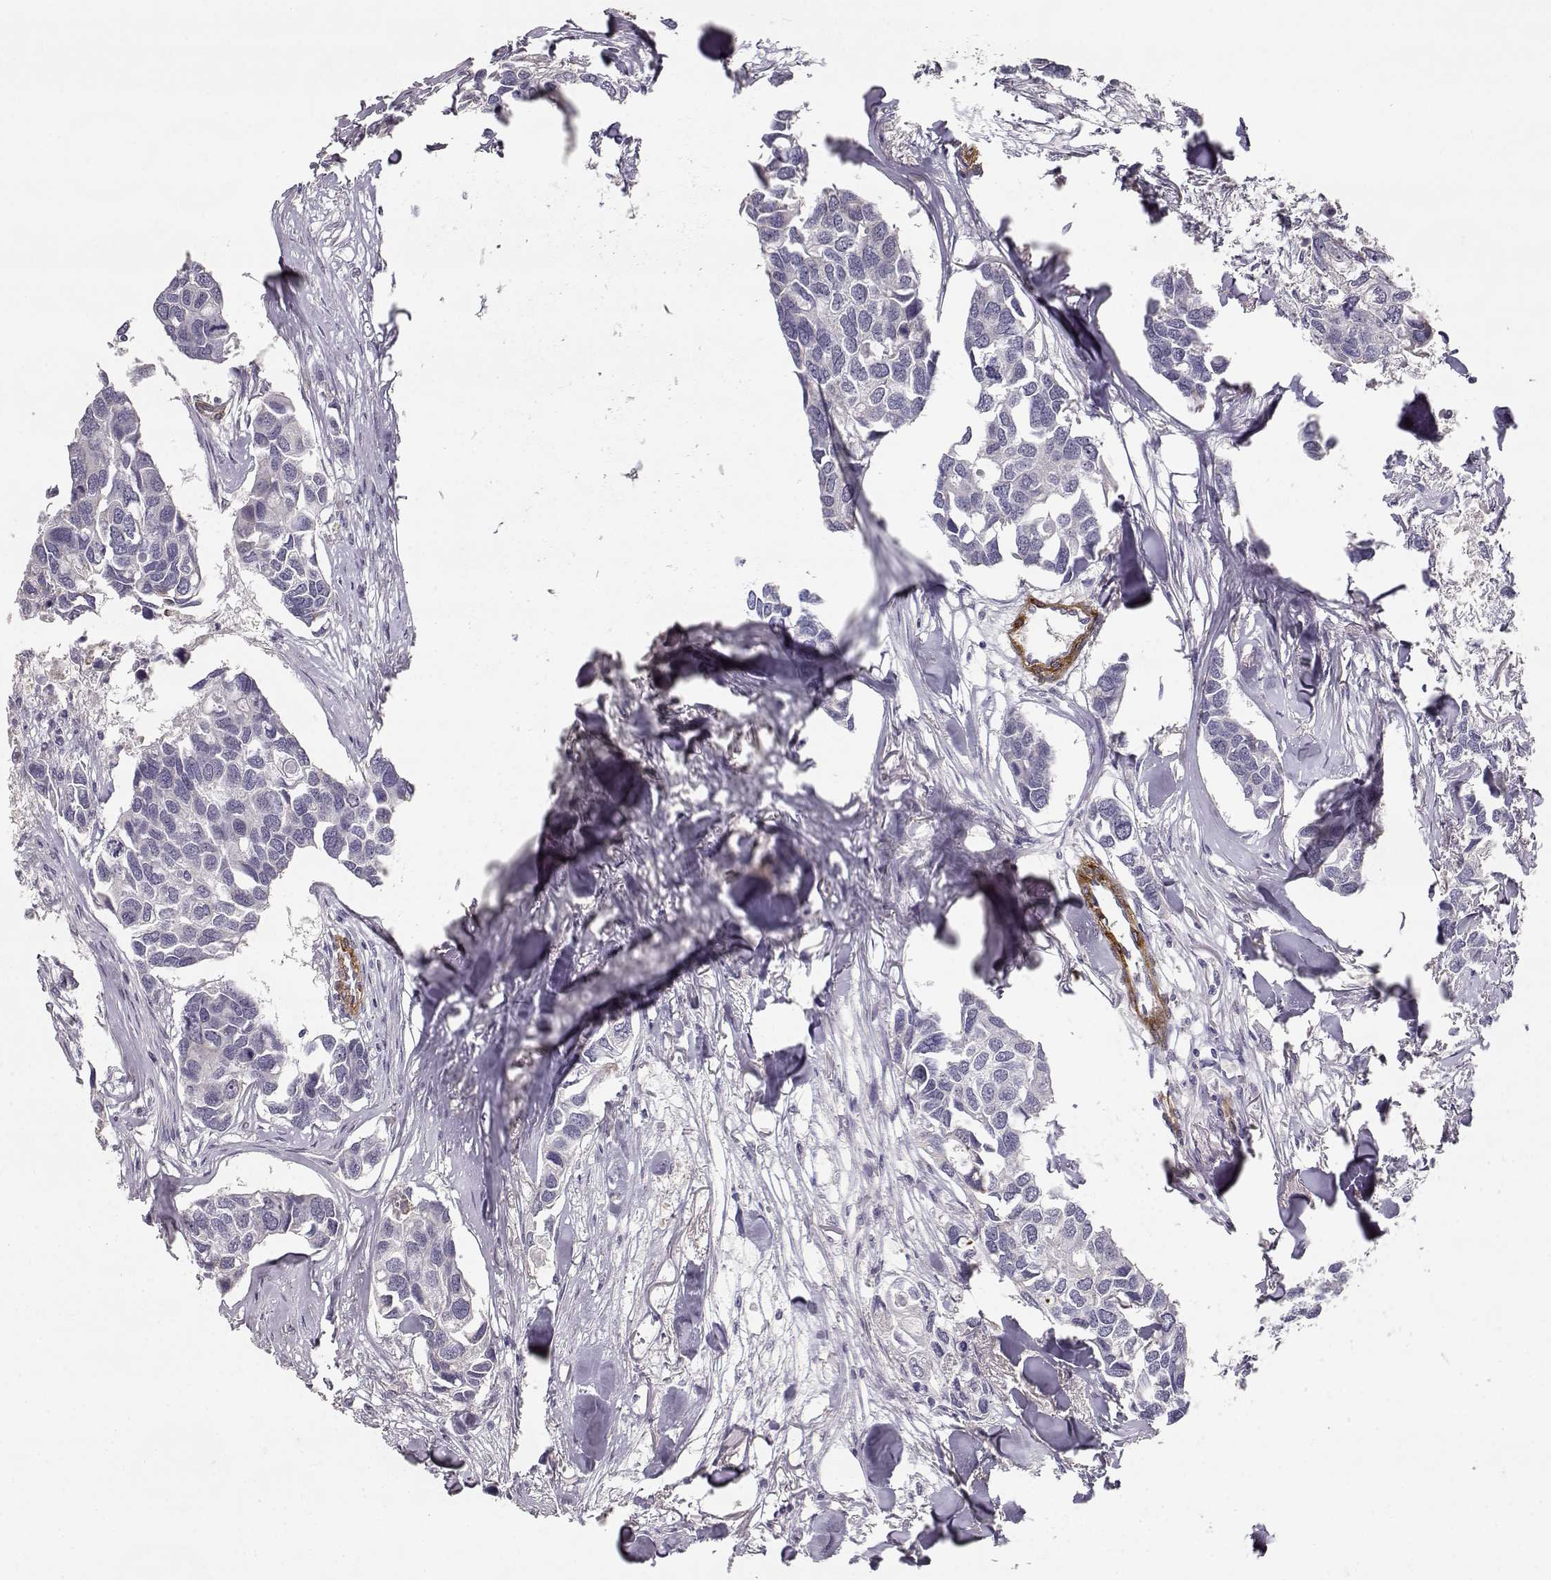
{"staining": {"intensity": "negative", "quantity": "none", "location": "none"}, "tissue": "breast cancer", "cell_type": "Tumor cells", "image_type": "cancer", "snomed": [{"axis": "morphology", "description": "Duct carcinoma"}, {"axis": "topography", "description": "Breast"}], "caption": "Micrograph shows no significant protein staining in tumor cells of breast cancer (invasive ductal carcinoma).", "gene": "LAMC1", "patient": {"sex": "female", "age": 83}}